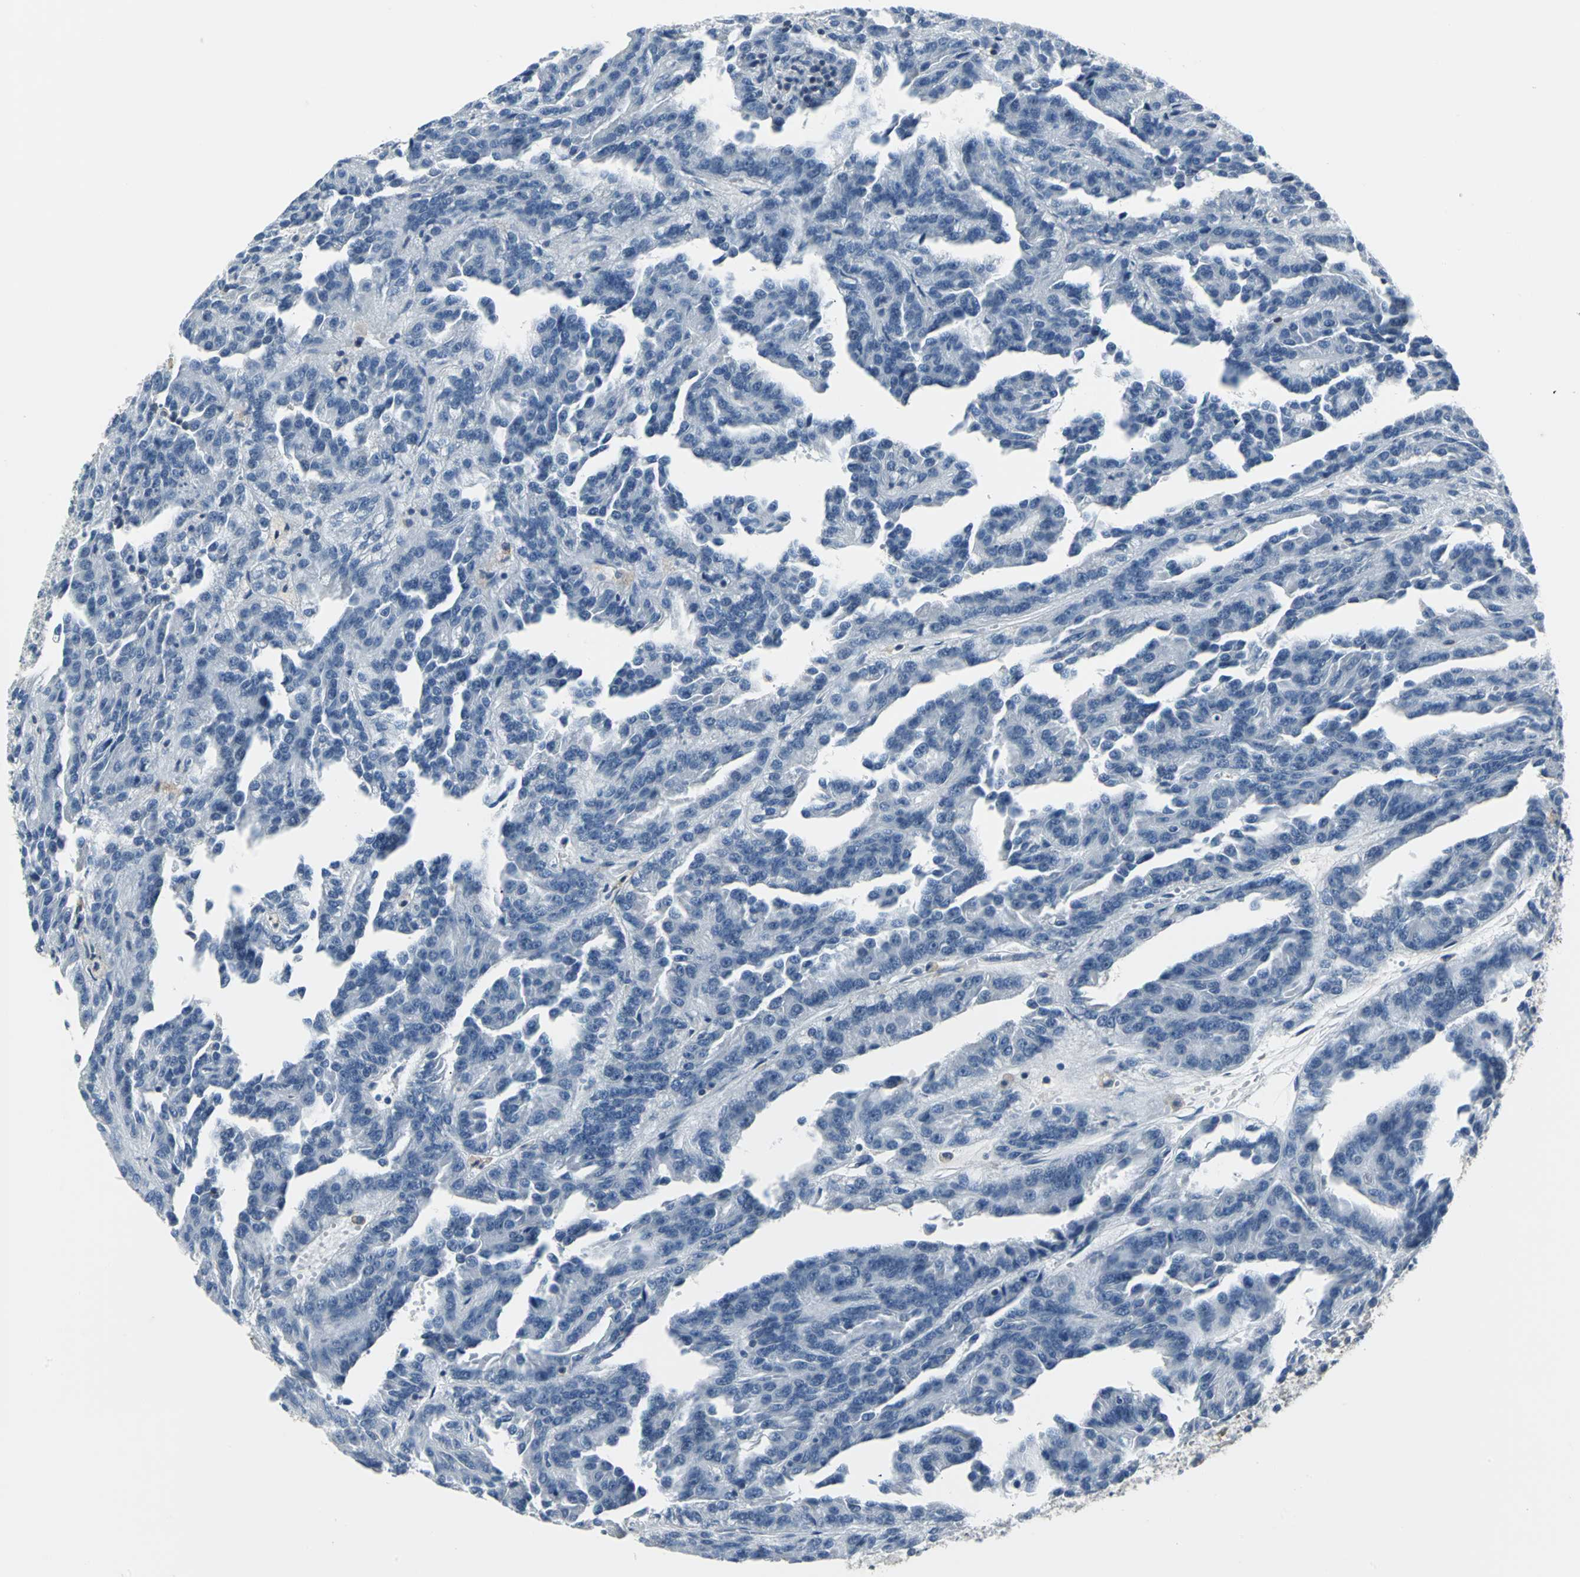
{"staining": {"intensity": "negative", "quantity": "none", "location": "none"}, "tissue": "renal cancer", "cell_type": "Tumor cells", "image_type": "cancer", "snomed": [{"axis": "morphology", "description": "Adenocarcinoma, NOS"}, {"axis": "topography", "description": "Kidney"}], "caption": "Tumor cells show no significant expression in adenocarcinoma (renal).", "gene": "IQGAP2", "patient": {"sex": "male", "age": 46}}